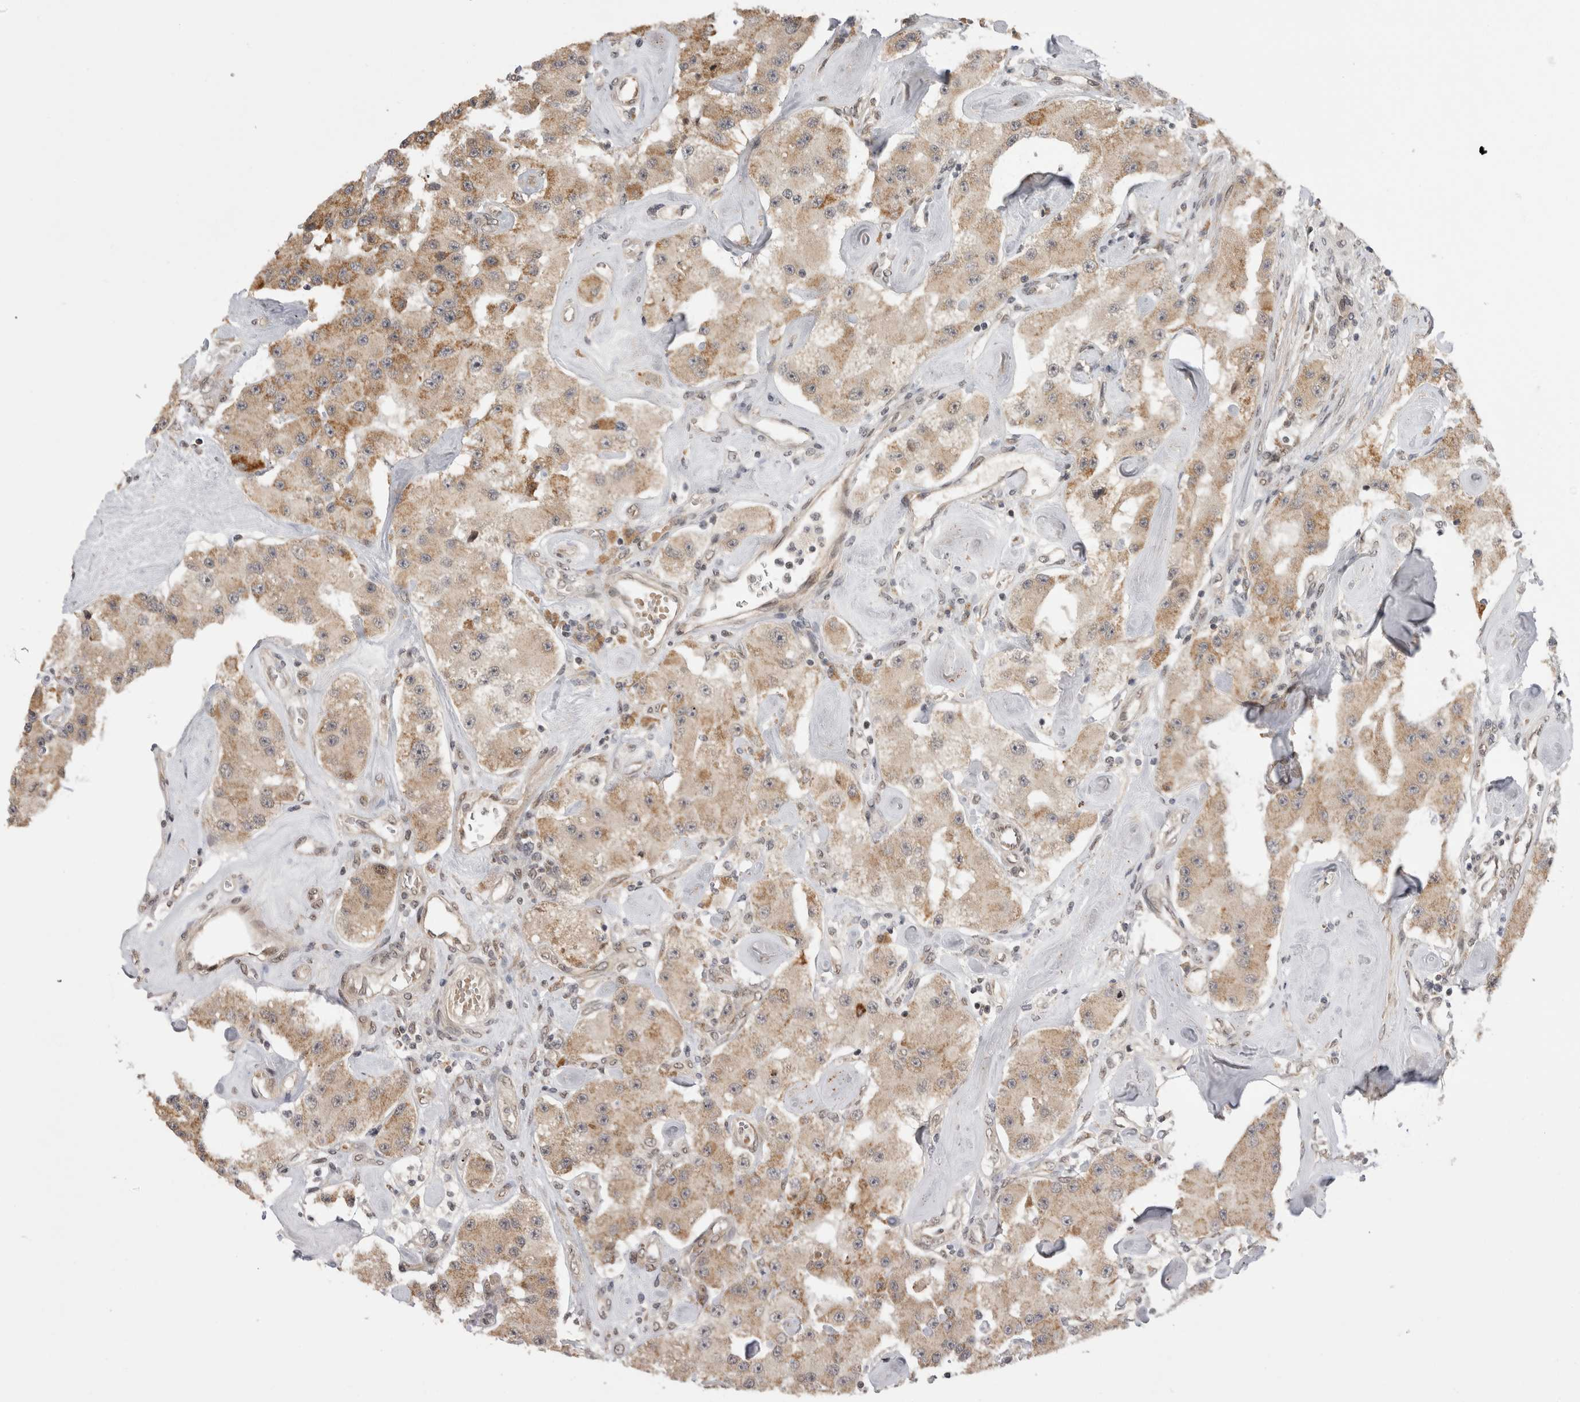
{"staining": {"intensity": "moderate", "quantity": ">75%", "location": "cytoplasmic/membranous"}, "tissue": "carcinoid", "cell_type": "Tumor cells", "image_type": "cancer", "snomed": [{"axis": "morphology", "description": "Carcinoid, malignant, NOS"}, {"axis": "topography", "description": "Pancreas"}], "caption": "Immunohistochemistry (DAB) staining of human carcinoid (malignant) reveals moderate cytoplasmic/membranous protein staining in approximately >75% of tumor cells. (DAB IHC with brightfield microscopy, high magnification).", "gene": "TMEM65", "patient": {"sex": "male", "age": 41}}